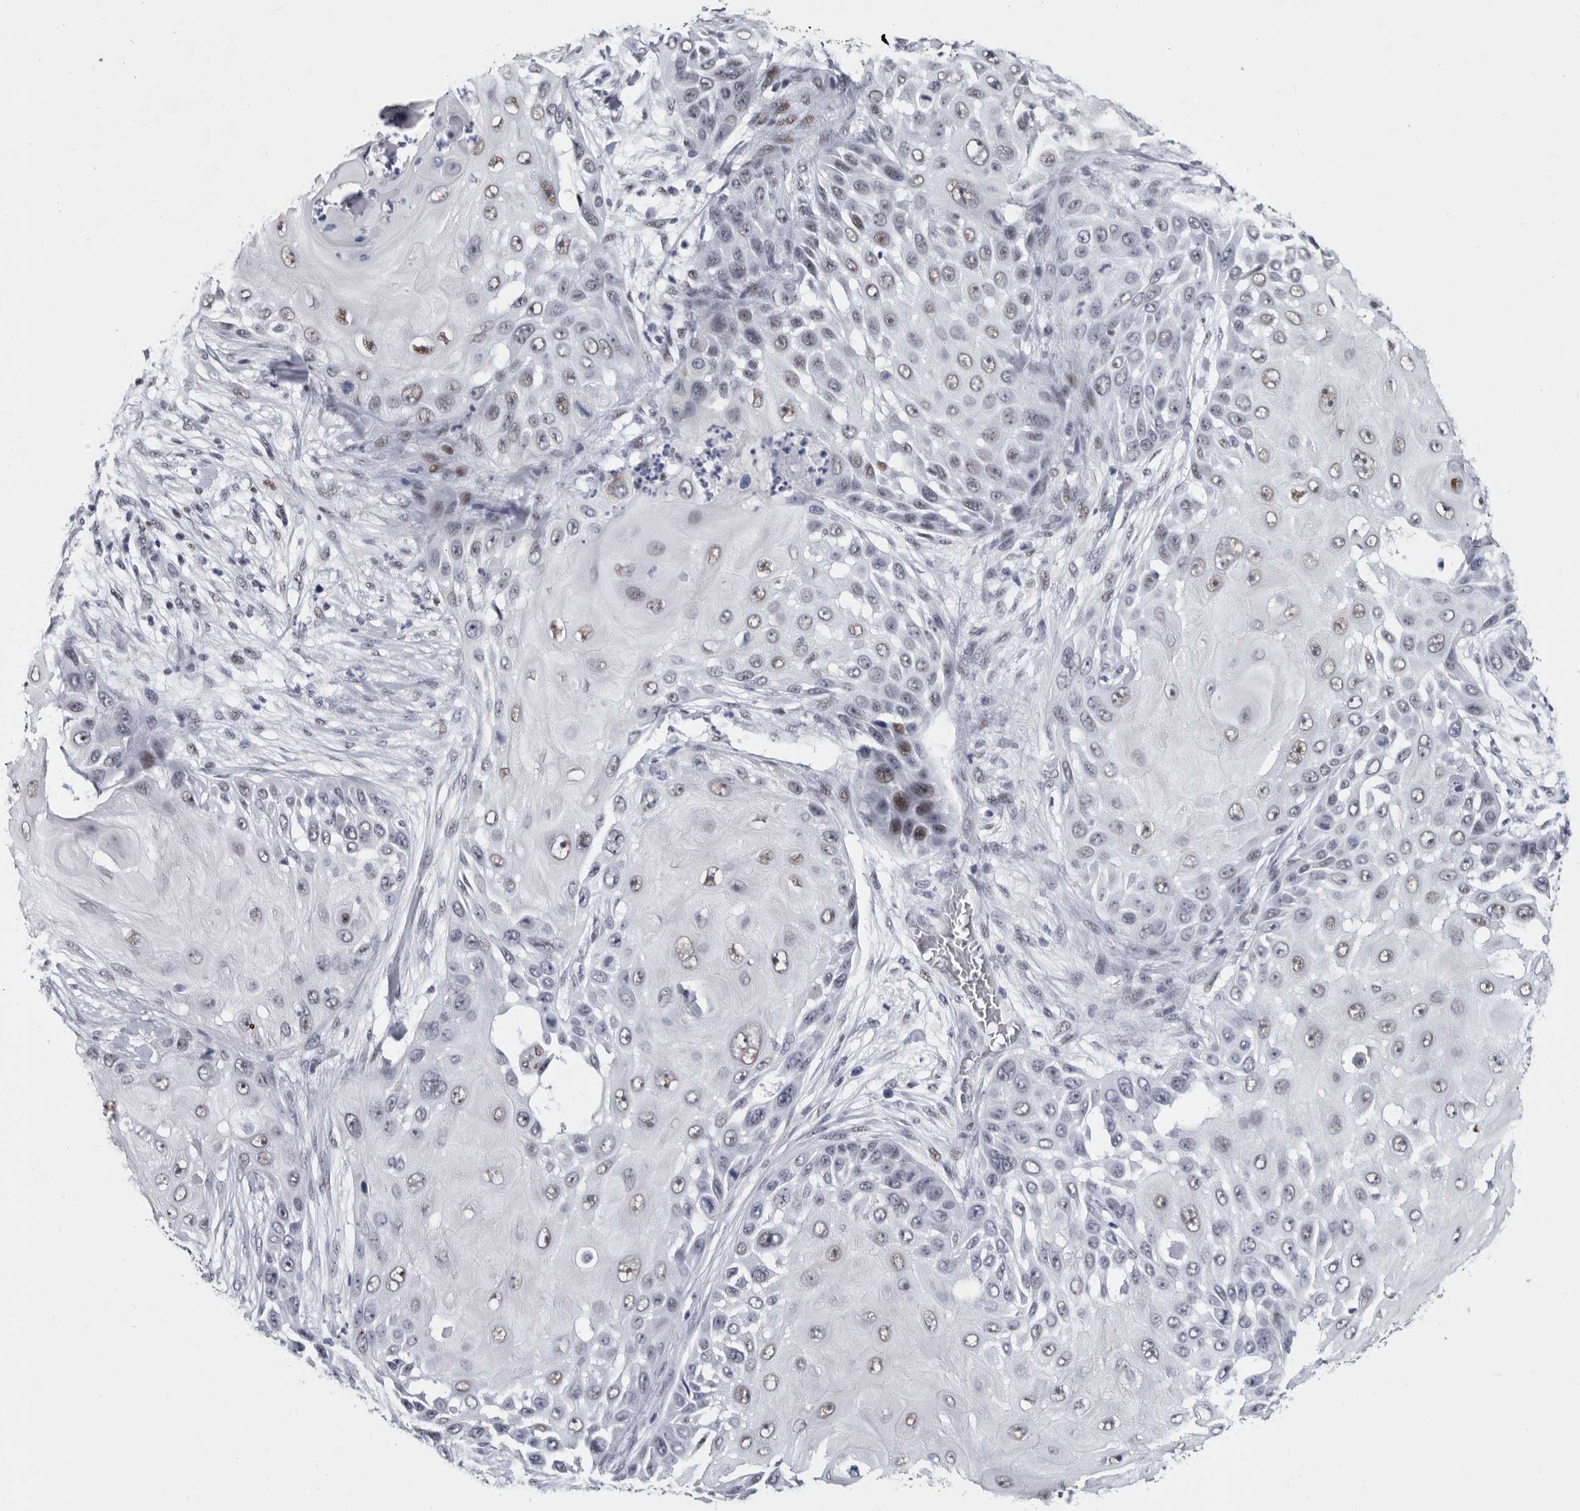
{"staining": {"intensity": "weak", "quantity": "<25%", "location": "nuclear"}, "tissue": "skin cancer", "cell_type": "Tumor cells", "image_type": "cancer", "snomed": [{"axis": "morphology", "description": "Squamous cell carcinoma, NOS"}, {"axis": "topography", "description": "Skin"}], "caption": "Immunohistochemical staining of skin squamous cell carcinoma displays no significant staining in tumor cells.", "gene": "WRAP73", "patient": {"sex": "female", "age": 44}}